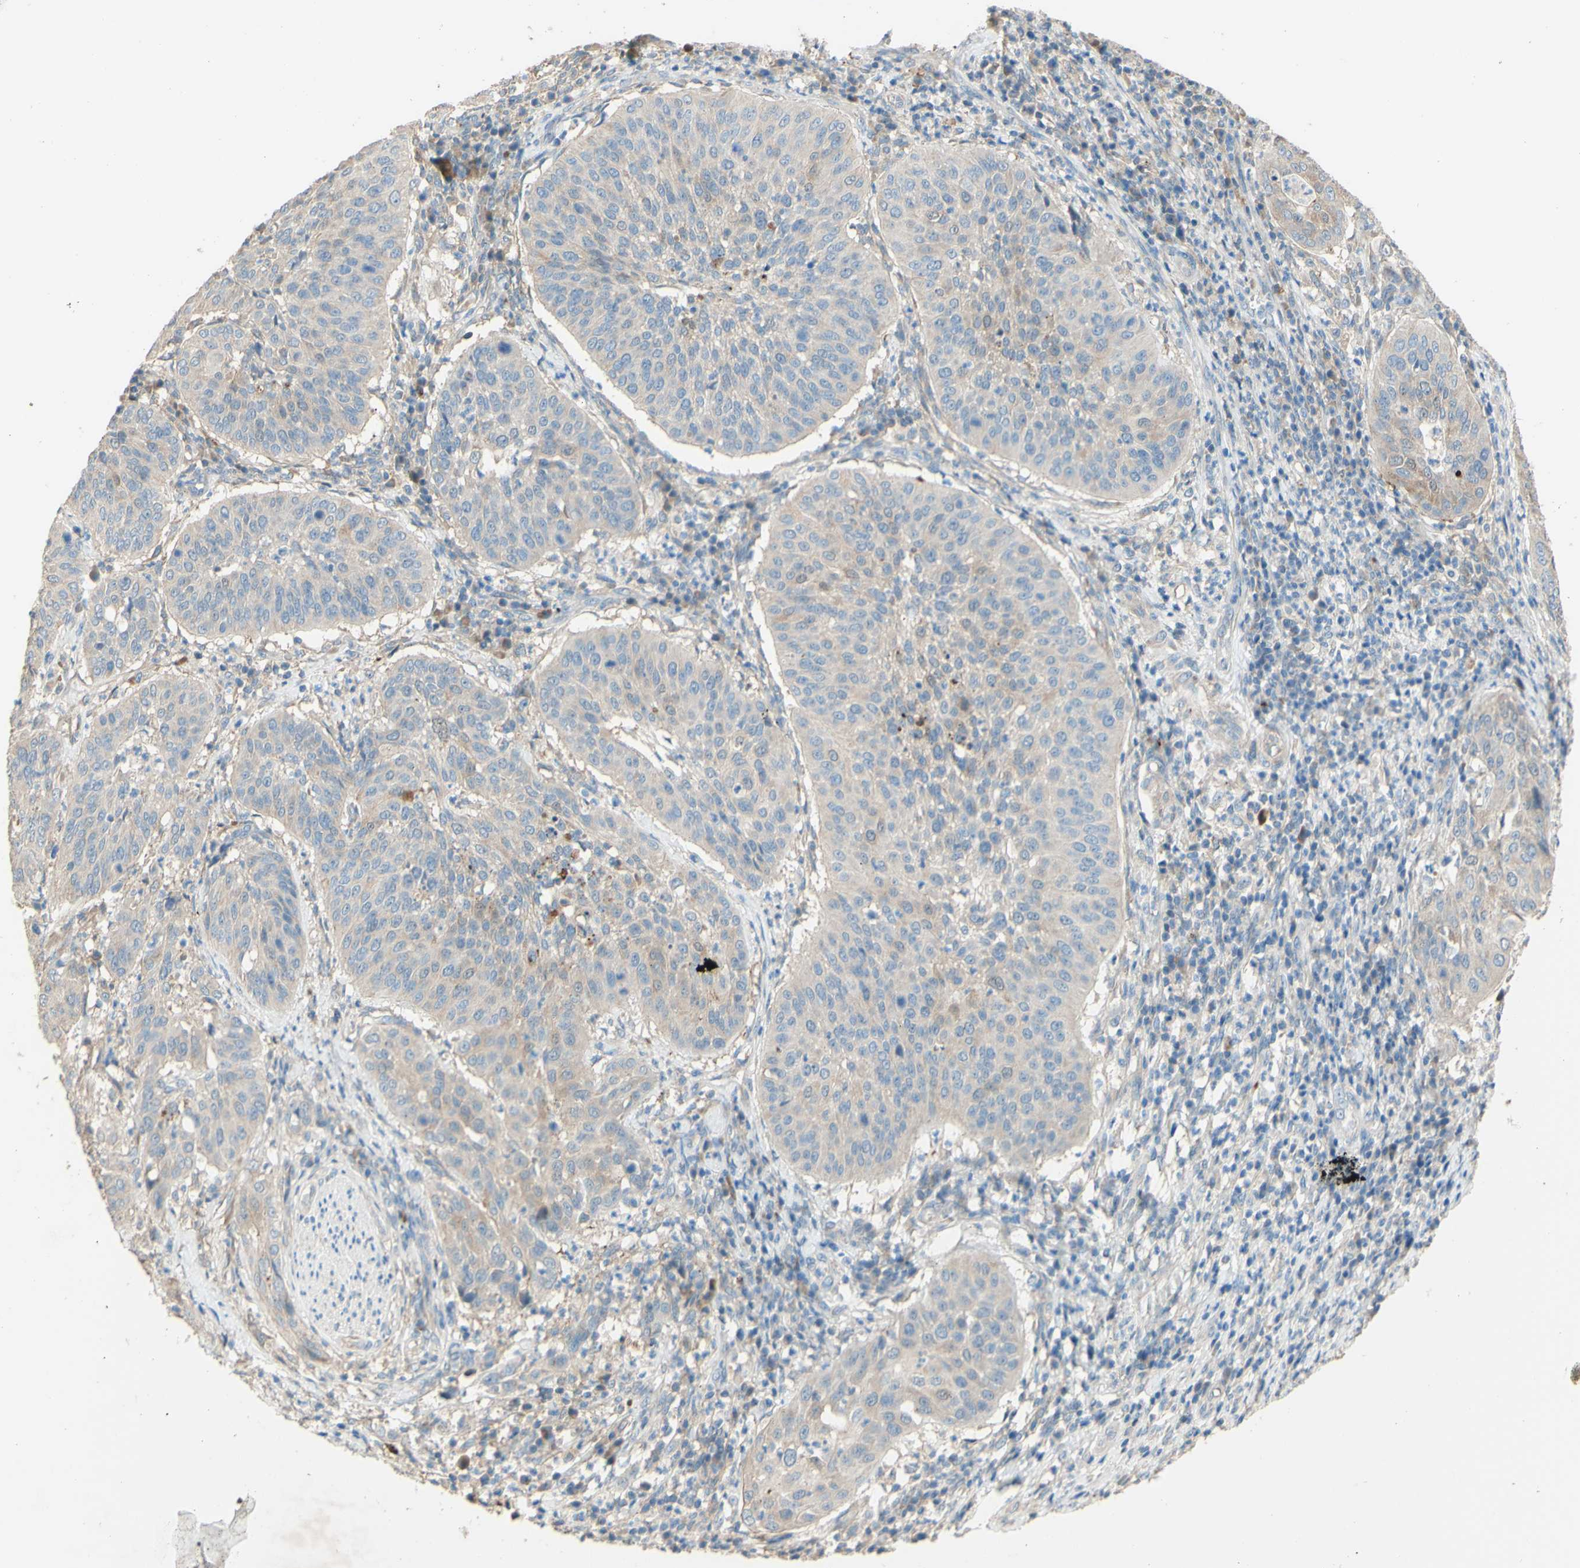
{"staining": {"intensity": "negative", "quantity": "none", "location": "none"}, "tissue": "cervical cancer", "cell_type": "Tumor cells", "image_type": "cancer", "snomed": [{"axis": "morphology", "description": "Normal tissue, NOS"}, {"axis": "morphology", "description": "Squamous cell carcinoma, NOS"}, {"axis": "topography", "description": "Cervix"}], "caption": "Protein analysis of cervical squamous cell carcinoma shows no significant staining in tumor cells.", "gene": "DKK3", "patient": {"sex": "female", "age": 39}}